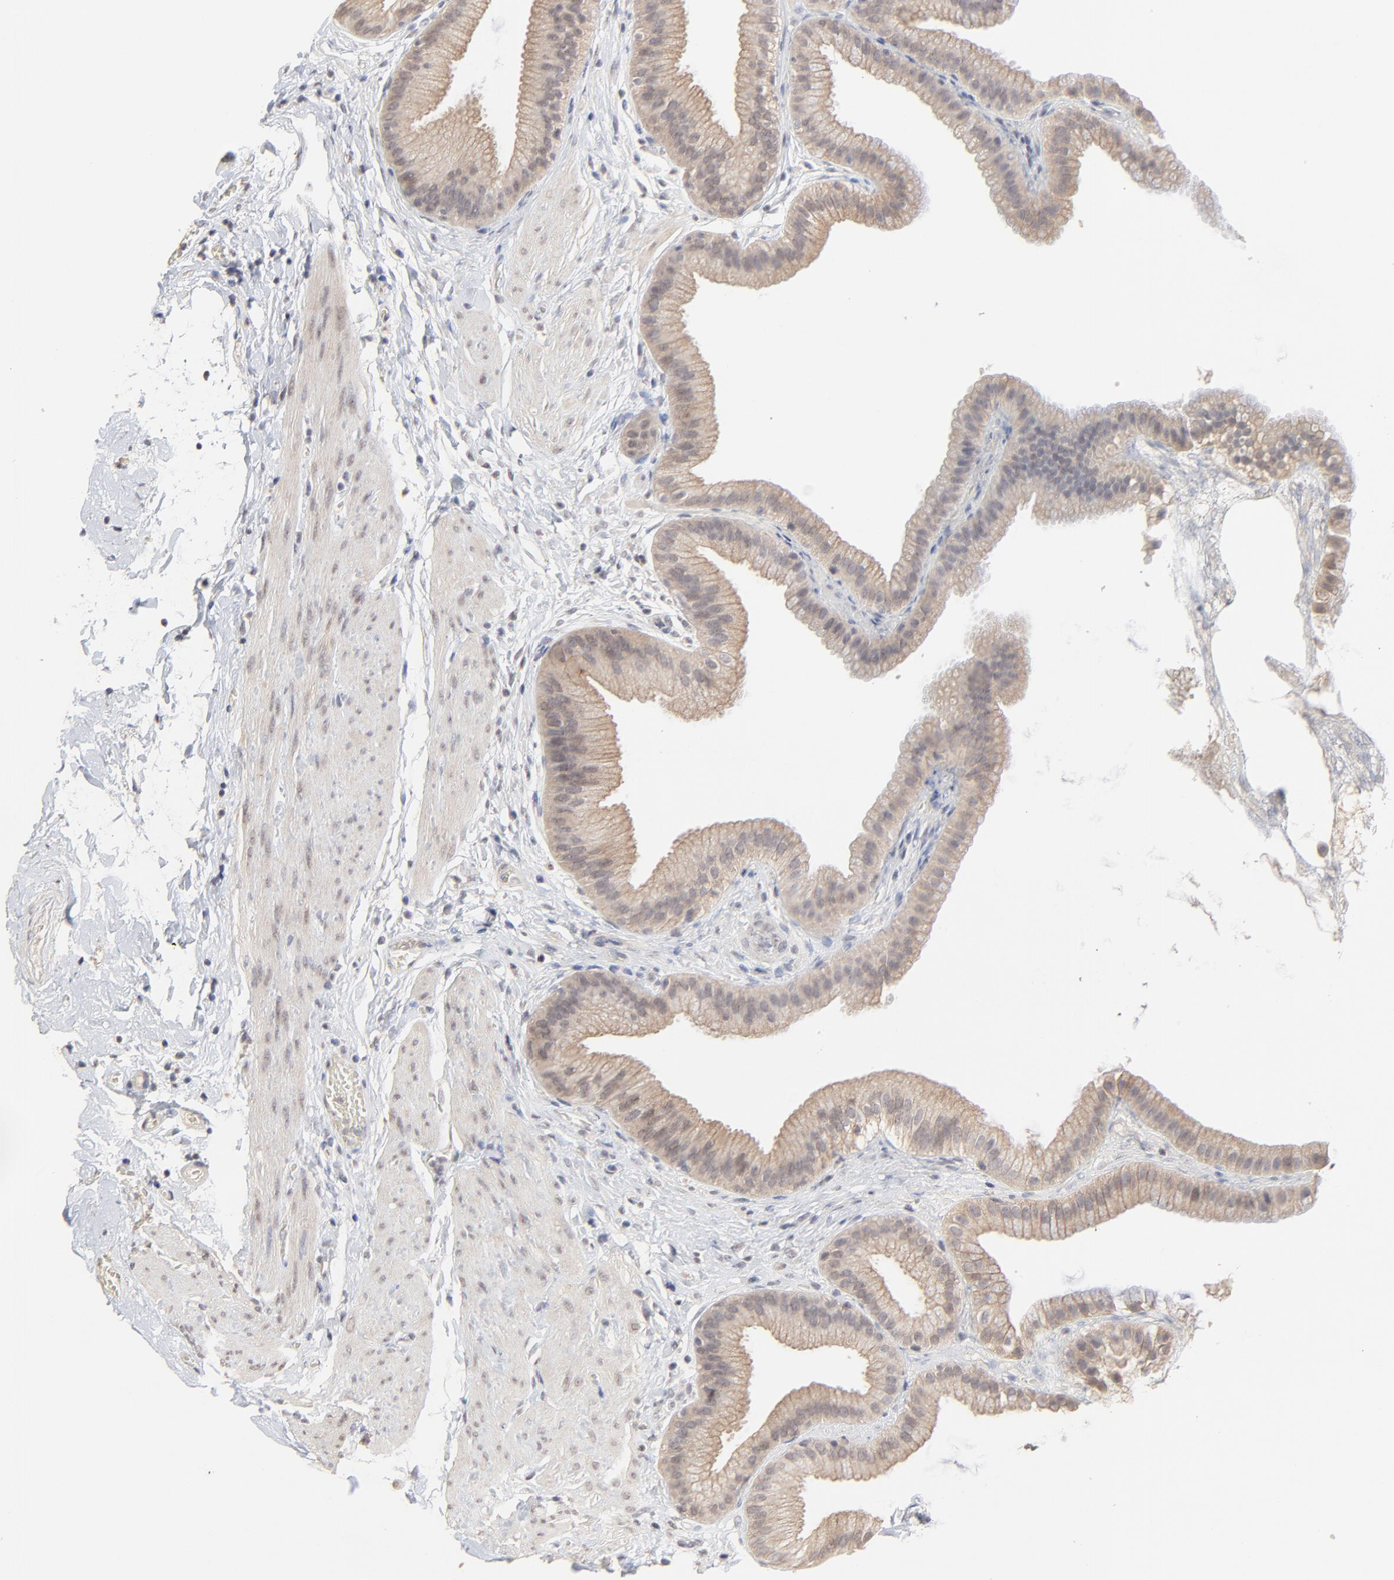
{"staining": {"intensity": "weak", "quantity": ">75%", "location": "cytoplasmic/membranous"}, "tissue": "gallbladder", "cell_type": "Glandular cells", "image_type": "normal", "snomed": [{"axis": "morphology", "description": "Normal tissue, NOS"}, {"axis": "topography", "description": "Gallbladder"}], "caption": "Gallbladder stained with immunohistochemistry displays weak cytoplasmic/membranous positivity in about >75% of glandular cells.", "gene": "FAM199X", "patient": {"sex": "female", "age": 63}}